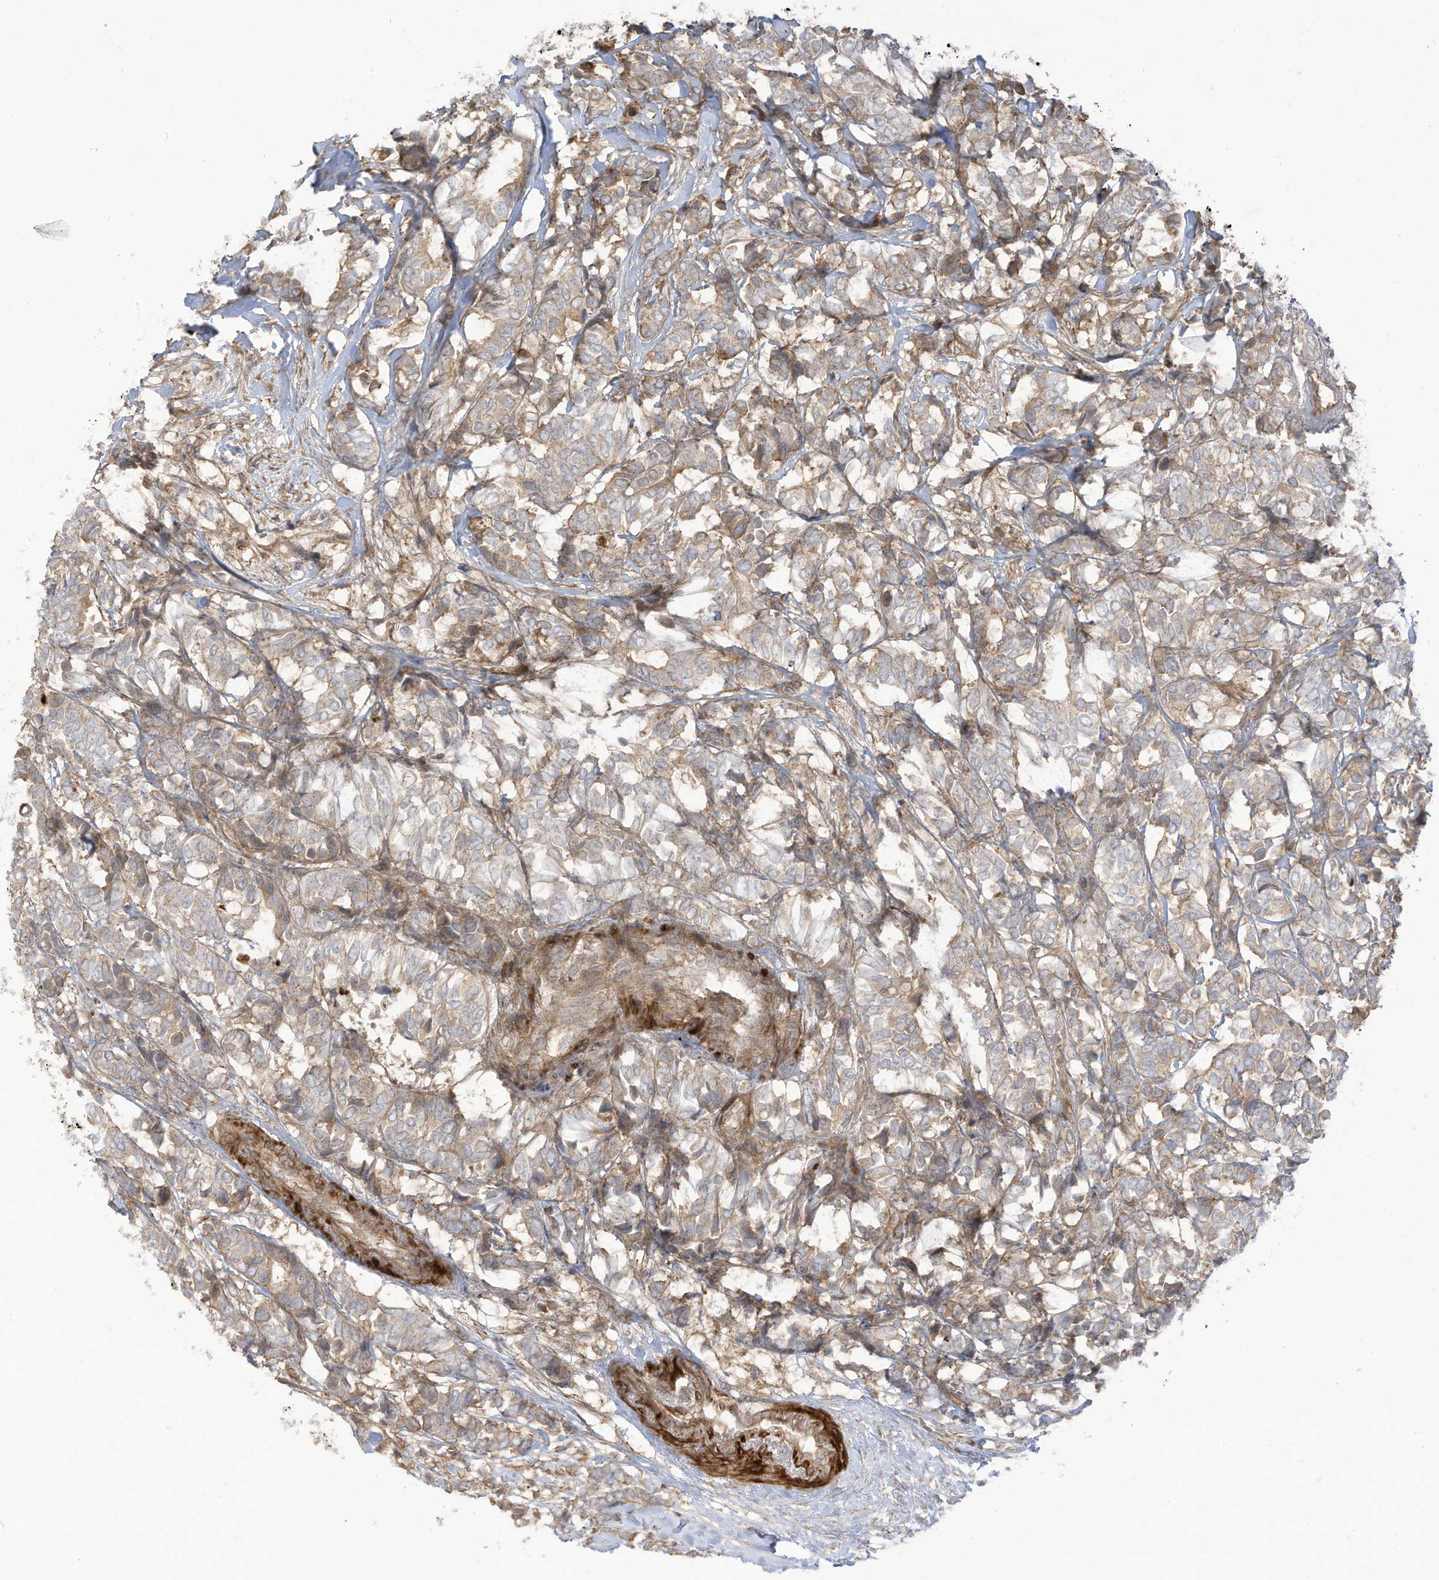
{"staining": {"intensity": "weak", "quantity": "25%-75%", "location": "cytoplasmic/membranous"}, "tissue": "breast cancer", "cell_type": "Tumor cells", "image_type": "cancer", "snomed": [{"axis": "morphology", "description": "Duct carcinoma"}, {"axis": "topography", "description": "Breast"}], "caption": "This is an image of IHC staining of infiltrating ductal carcinoma (breast), which shows weak positivity in the cytoplasmic/membranous of tumor cells.", "gene": "ENTR1", "patient": {"sex": "female", "age": 87}}